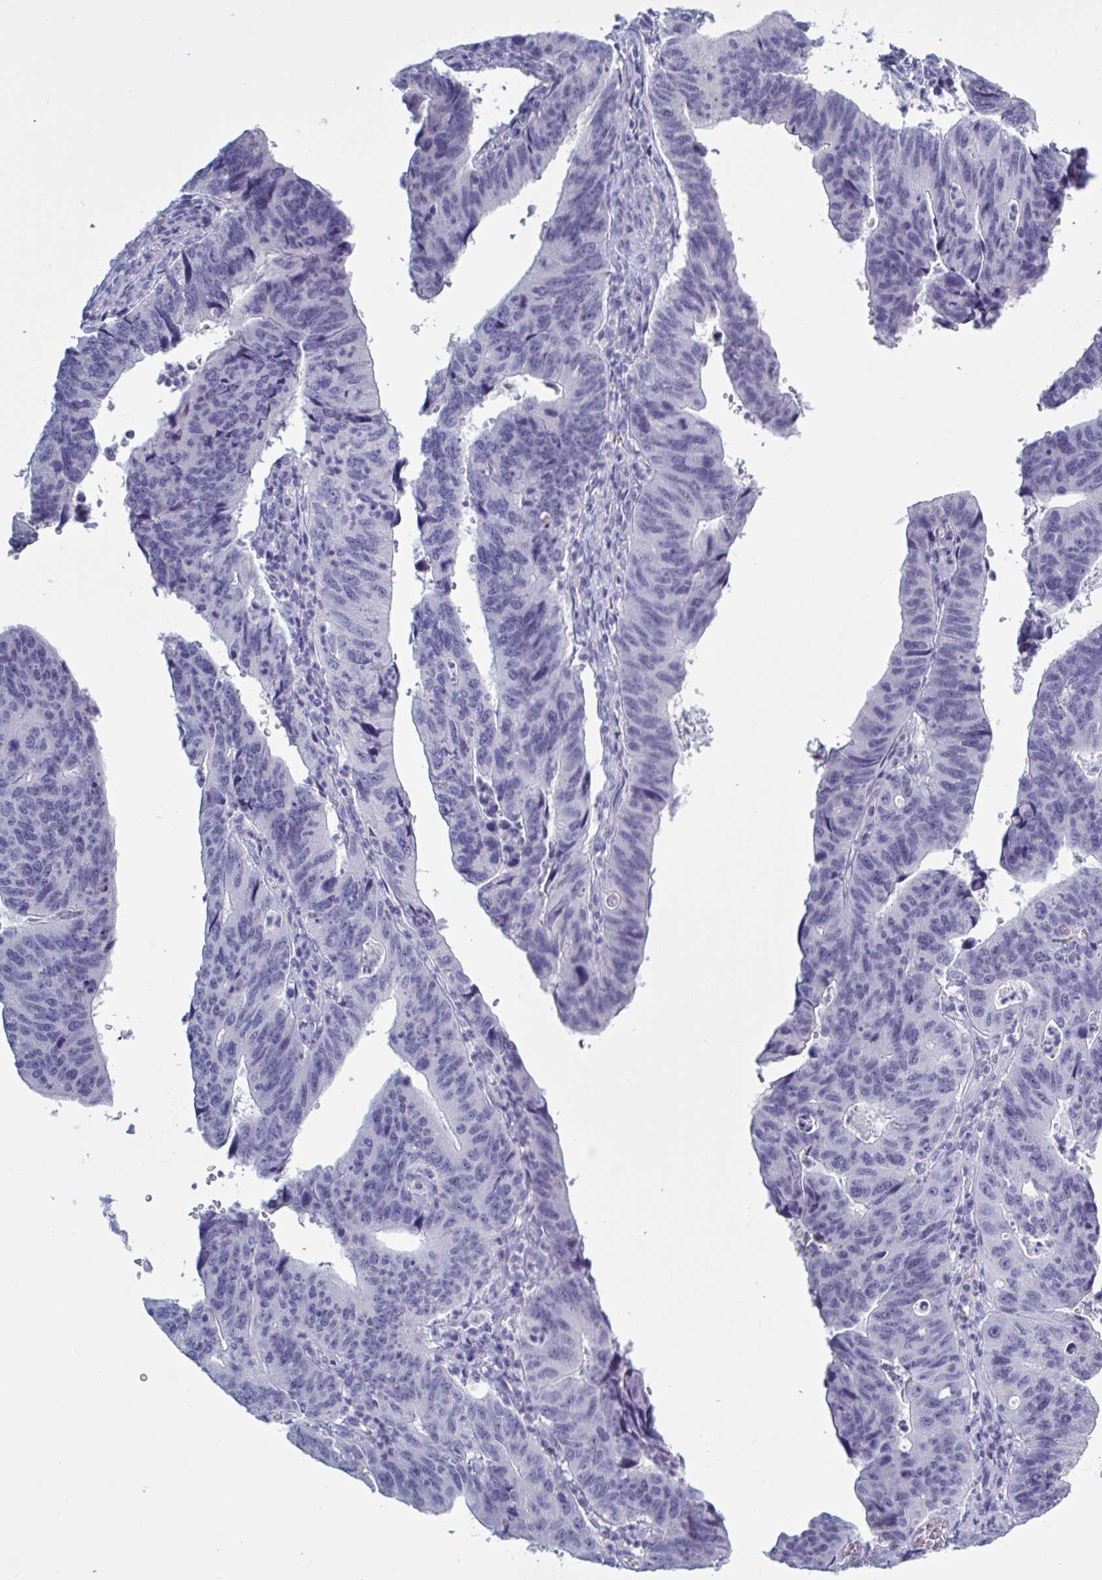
{"staining": {"intensity": "negative", "quantity": "none", "location": "none"}, "tissue": "stomach cancer", "cell_type": "Tumor cells", "image_type": "cancer", "snomed": [{"axis": "morphology", "description": "Adenocarcinoma, NOS"}, {"axis": "topography", "description": "Stomach"}], "caption": "Immunohistochemistry (IHC) photomicrograph of neoplastic tissue: human stomach cancer (adenocarcinoma) stained with DAB displays no significant protein staining in tumor cells.", "gene": "NDUFC2", "patient": {"sex": "male", "age": 59}}